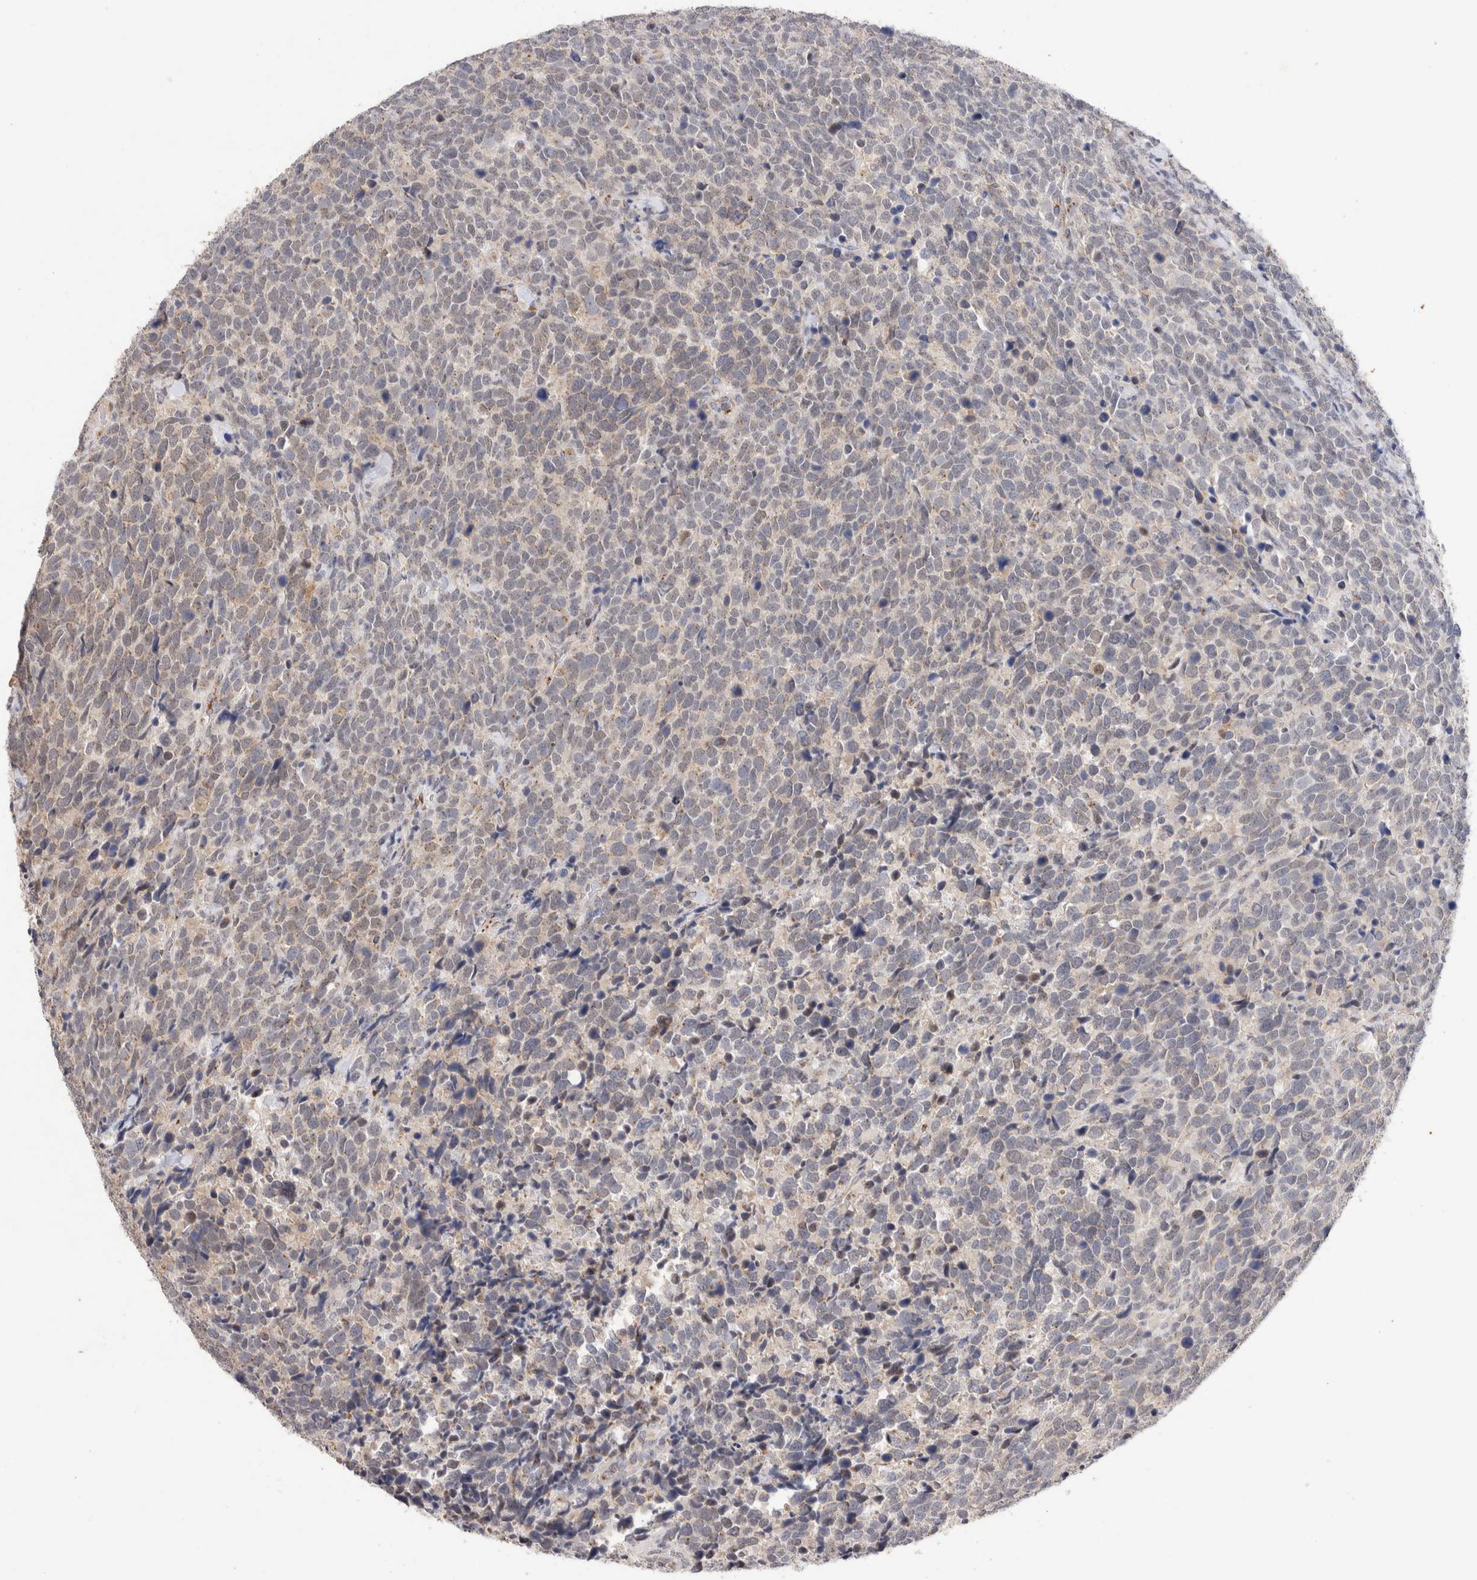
{"staining": {"intensity": "negative", "quantity": "none", "location": "none"}, "tissue": "urothelial cancer", "cell_type": "Tumor cells", "image_type": "cancer", "snomed": [{"axis": "morphology", "description": "Urothelial carcinoma, High grade"}, {"axis": "topography", "description": "Urinary bladder"}], "caption": "Immunohistochemistry (IHC) of human urothelial carcinoma (high-grade) exhibits no positivity in tumor cells.", "gene": "NSMAF", "patient": {"sex": "female", "age": 82}}